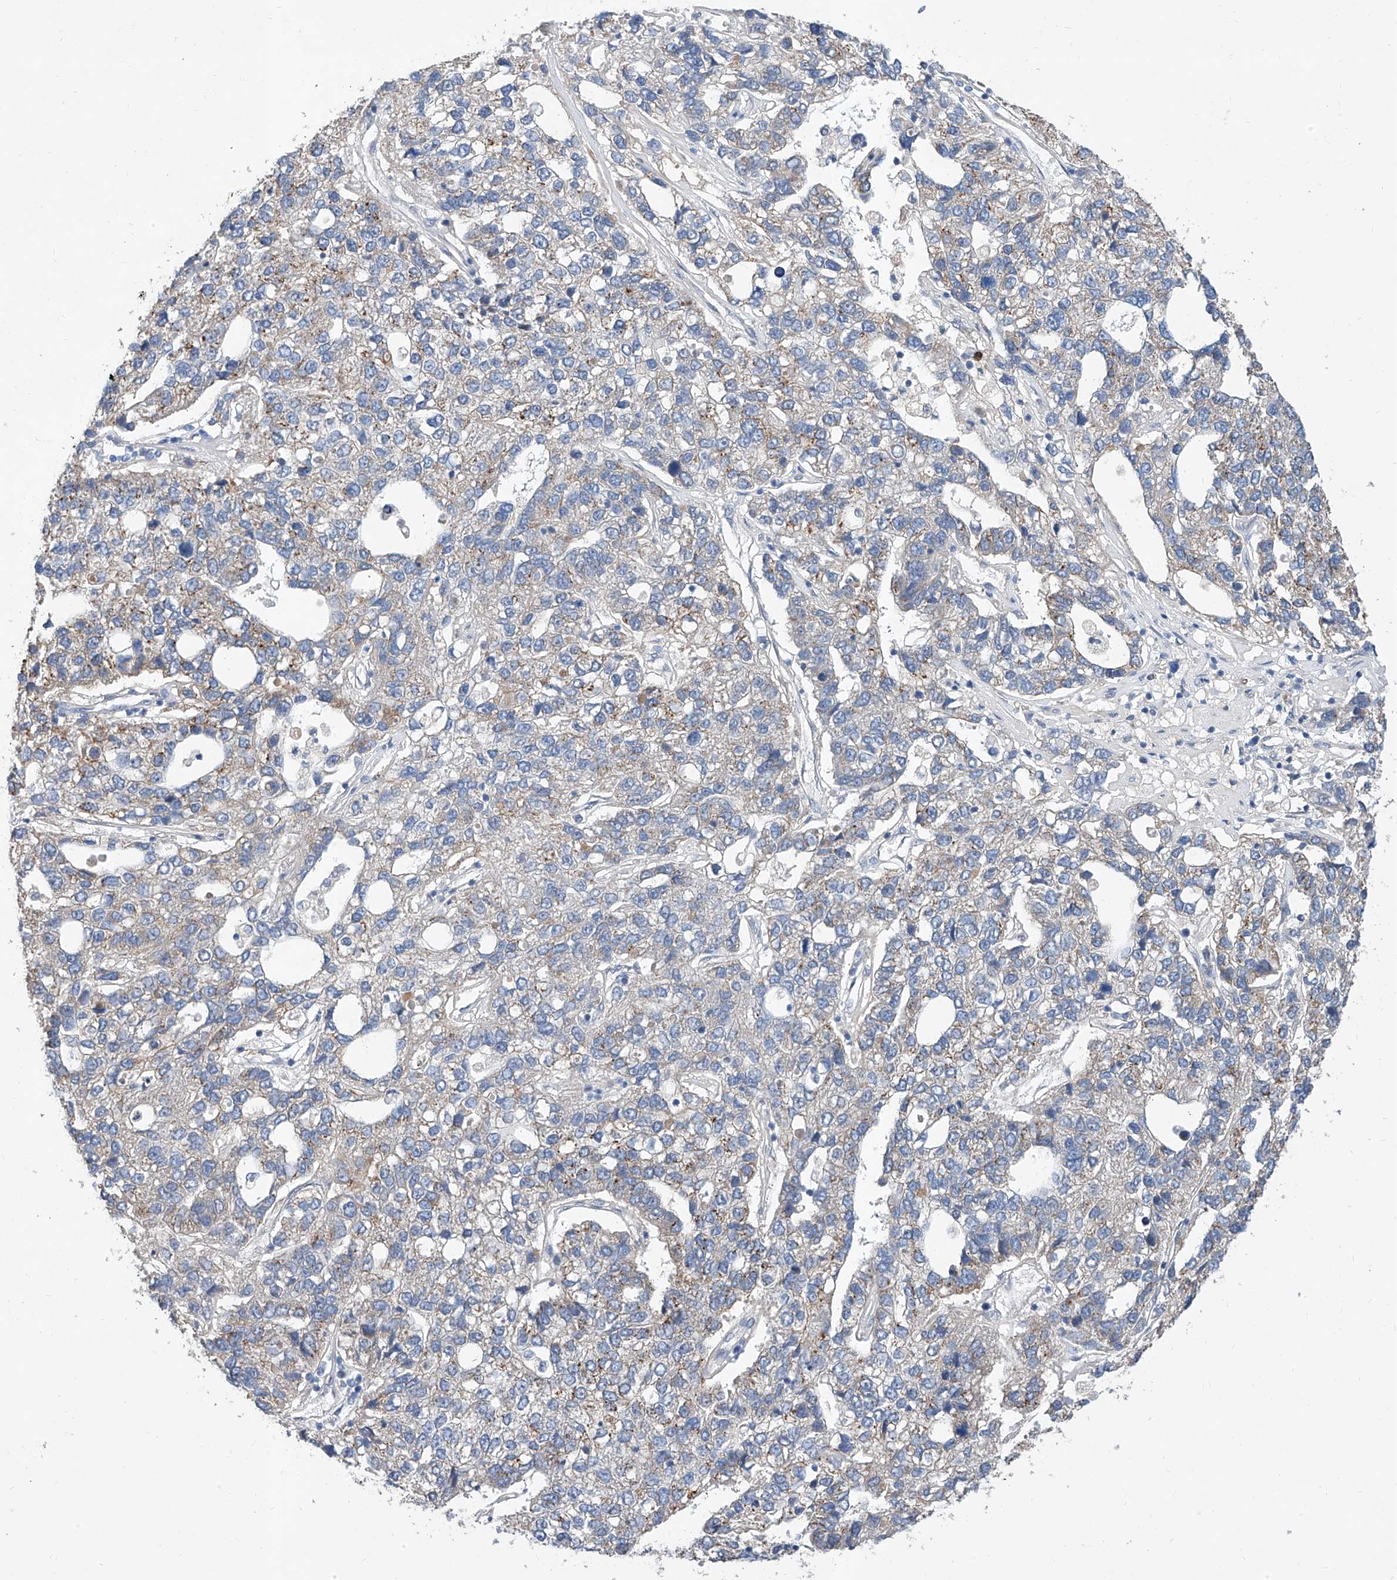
{"staining": {"intensity": "negative", "quantity": "none", "location": "none"}, "tissue": "pancreatic cancer", "cell_type": "Tumor cells", "image_type": "cancer", "snomed": [{"axis": "morphology", "description": "Adenocarcinoma, NOS"}, {"axis": "topography", "description": "Pancreas"}], "caption": "Immunohistochemistry (IHC) photomicrograph of neoplastic tissue: pancreatic adenocarcinoma stained with DAB displays no significant protein expression in tumor cells. (DAB (3,3'-diaminobenzidine) IHC with hematoxylin counter stain).", "gene": "MFSD4B", "patient": {"sex": "female", "age": 61}}